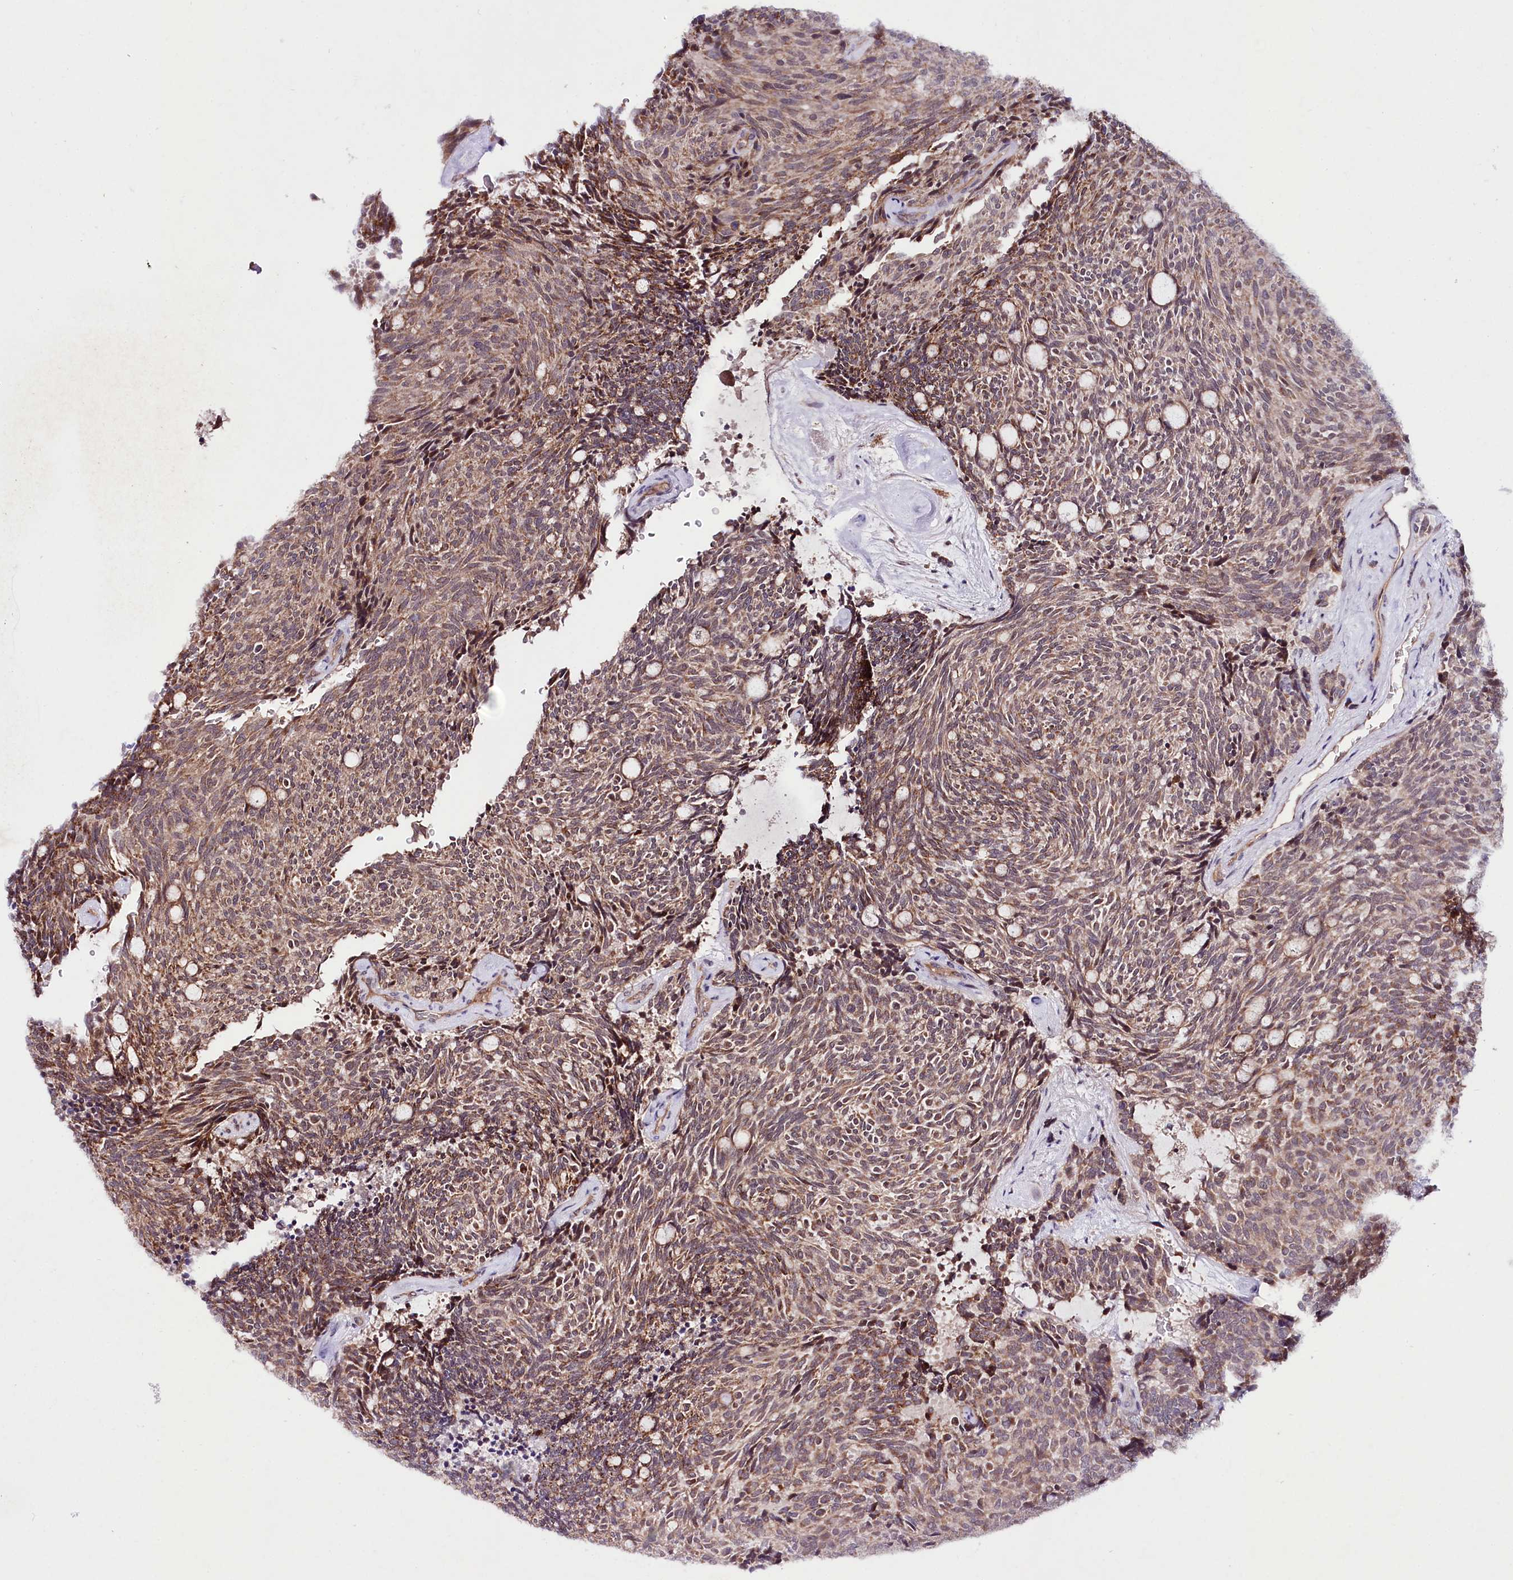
{"staining": {"intensity": "moderate", "quantity": ">75%", "location": "cytoplasmic/membranous"}, "tissue": "carcinoid", "cell_type": "Tumor cells", "image_type": "cancer", "snomed": [{"axis": "morphology", "description": "Carcinoid, malignant, NOS"}, {"axis": "topography", "description": "Pancreas"}], "caption": "Protein expression analysis of human carcinoid reveals moderate cytoplasmic/membranous staining in about >75% of tumor cells.", "gene": "TAFAZZIN", "patient": {"sex": "female", "age": 54}}